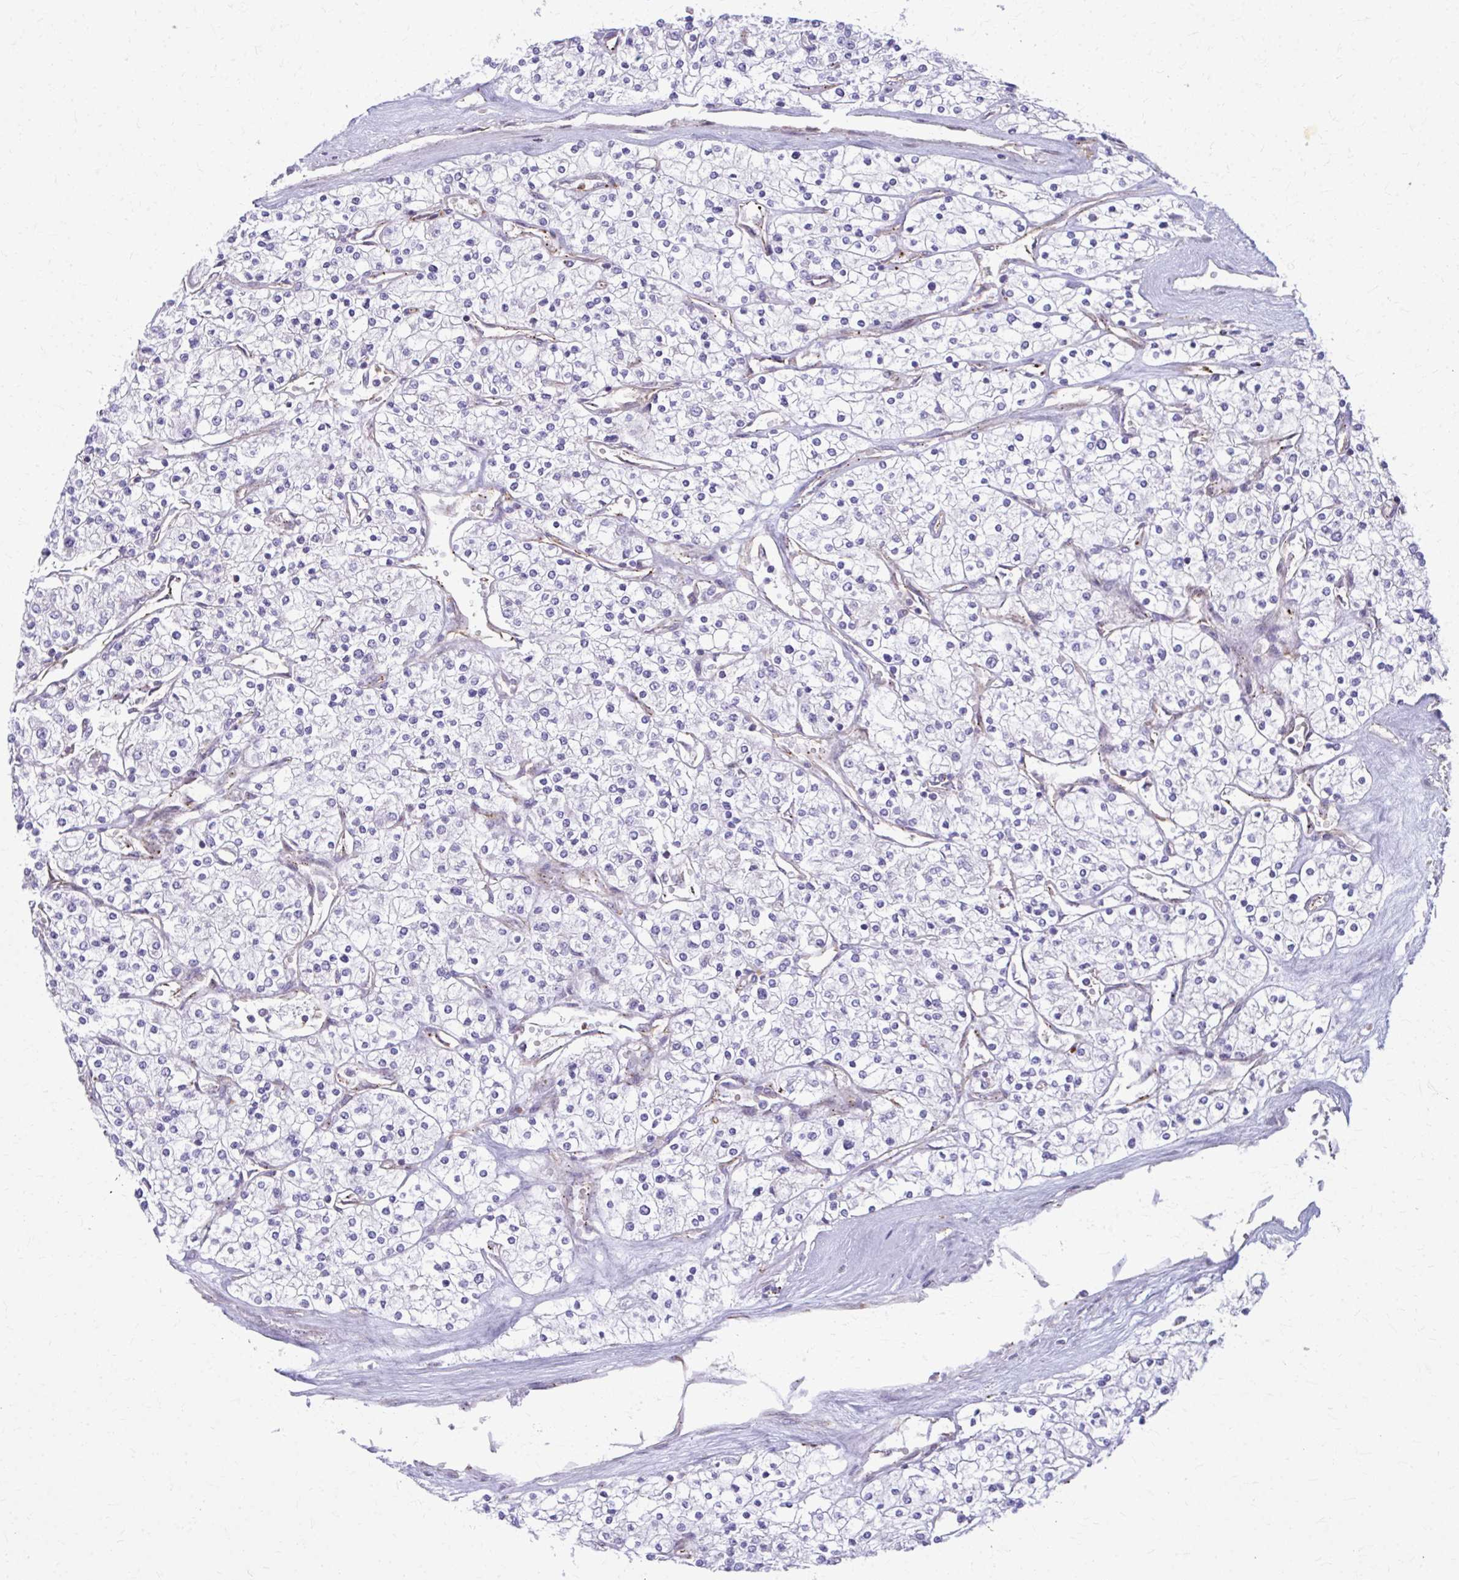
{"staining": {"intensity": "negative", "quantity": "none", "location": "none"}, "tissue": "renal cancer", "cell_type": "Tumor cells", "image_type": "cancer", "snomed": [{"axis": "morphology", "description": "Adenocarcinoma, NOS"}, {"axis": "topography", "description": "Kidney"}], "caption": "Immunohistochemical staining of human renal cancer (adenocarcinoma) reveals no significant positivity in tumor cells.", "gene": "LRRC4B", "patient": {"sex": "male", "age": 80}}